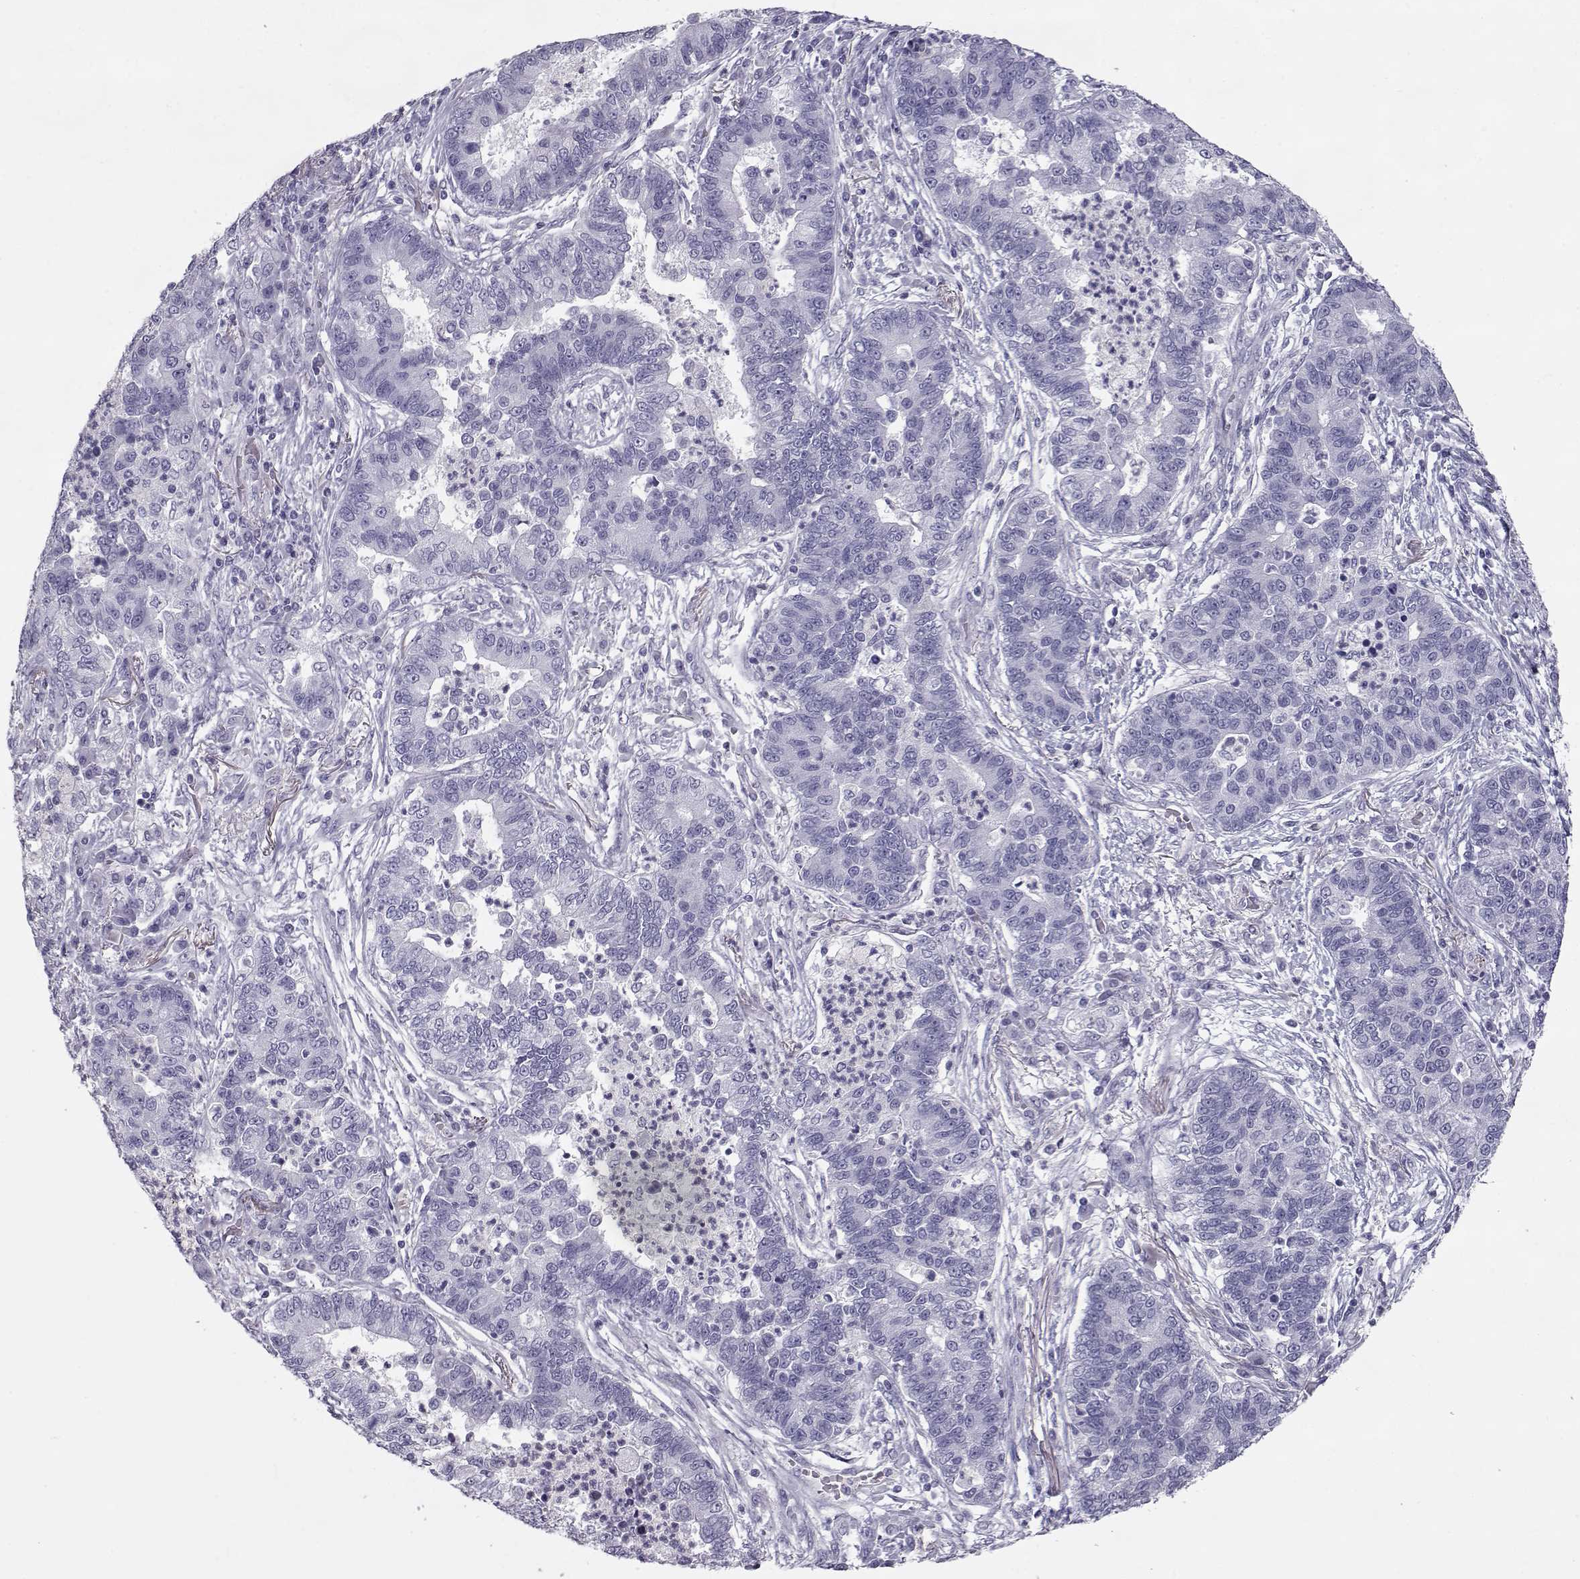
{"staining": {"intensity": "negative", "quantity": "none", "location": "none"}, "tissue": "lung cancer", "cell_type": "Tumor cells", "image_type": "cancer", "snomed": [{"axis": "morphology", "description": "Adenocarcinoma, NOS"}, {"axis": "topography", "description": "Lung"}], "caption": "Immunohistochemical staining of adenocarcinoma (lung) displays no significant staining in tumor cells.", "gene": "SLITRK3", "patient": {"sex": "female", "age": 57}}